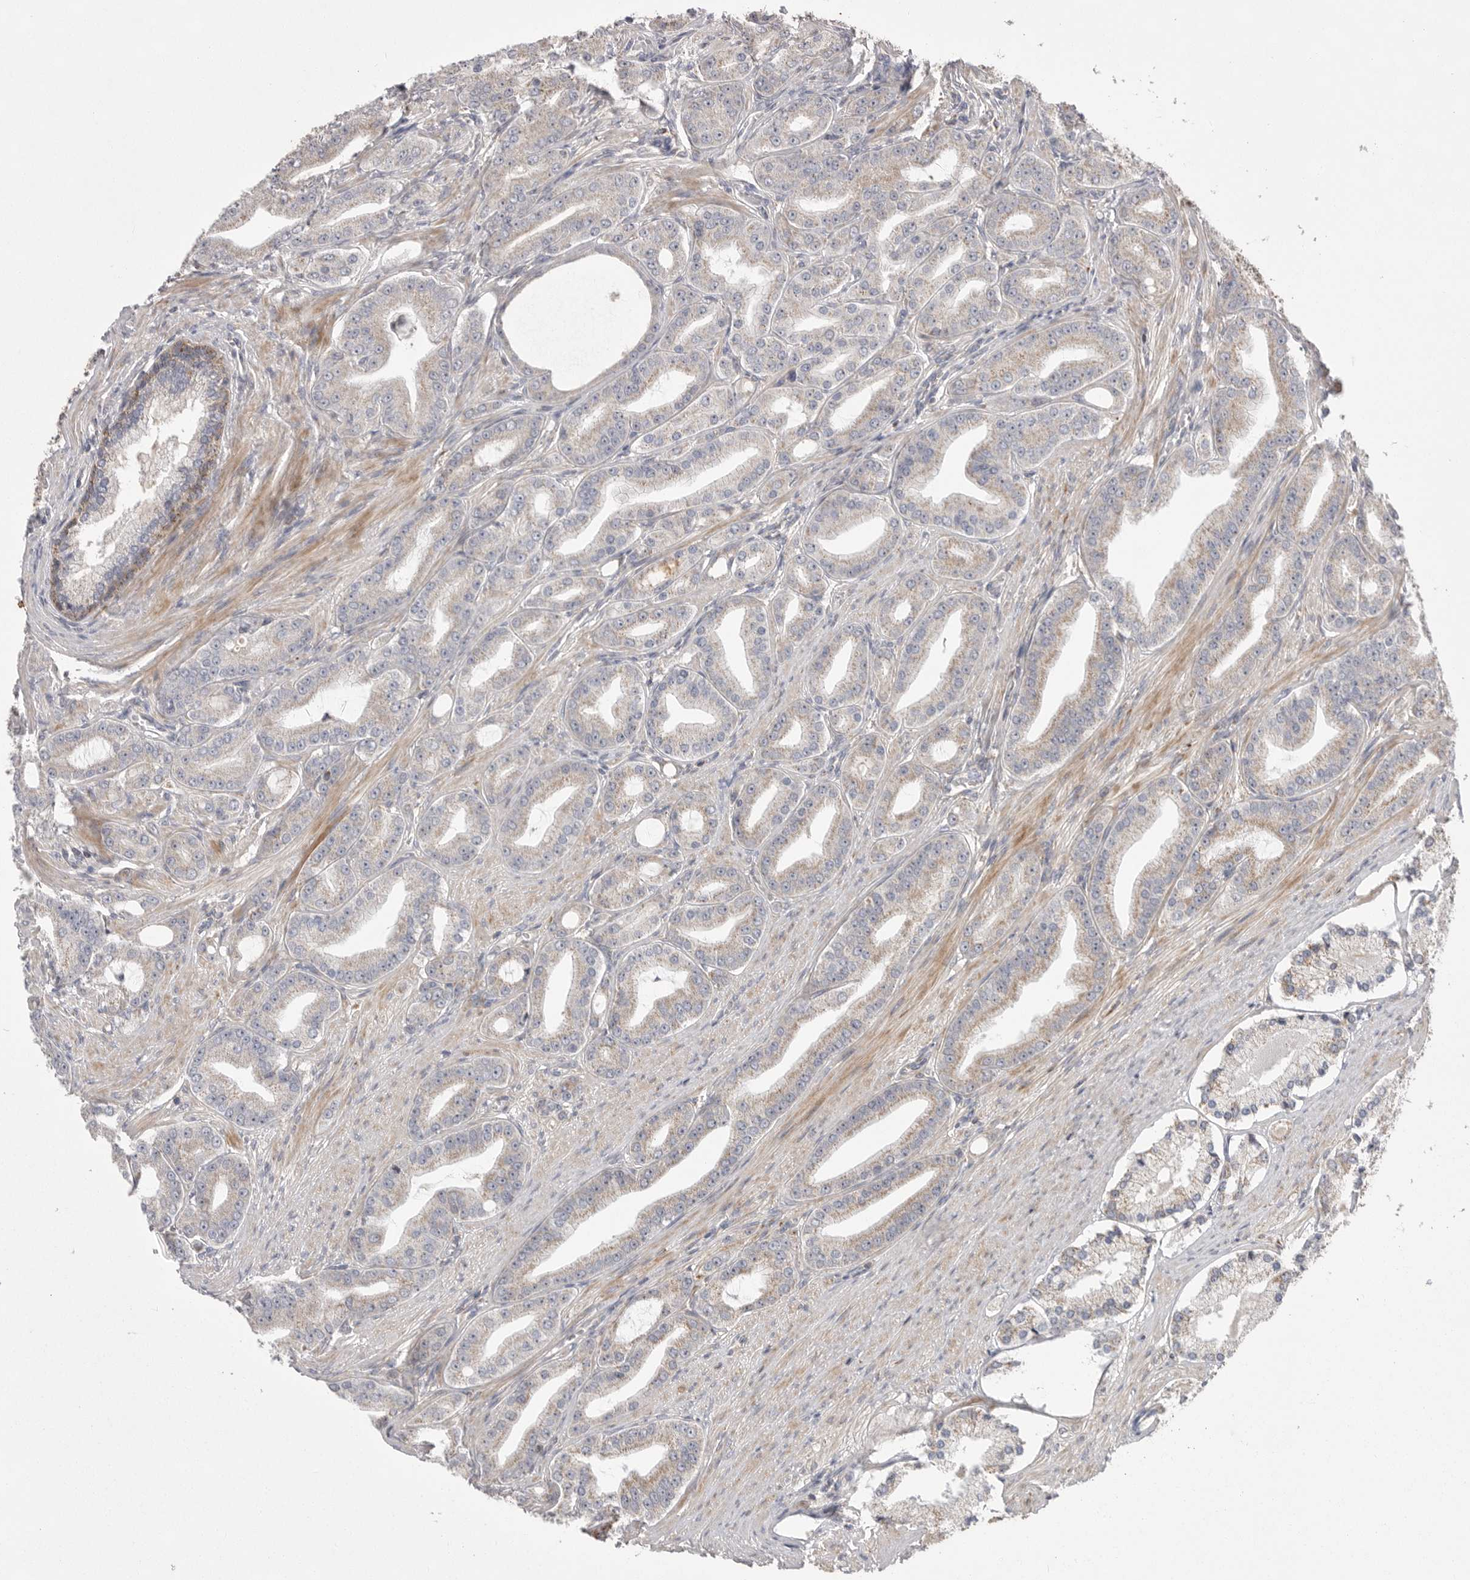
{"staining": {"intensity": "weak", "quantity": "<25%", "location": "cytoplasmic/membranous"}, "tissue": "prostate cancer", "cell_type": "Tumor cells", "image_type": "cancer", "snomed": [{"axis": "morphology", "description": "Adenocarcinoma, High grade"}, {"axis": "topography", "description": "Prostate"}], "caption": "A micrograph of prostate cancer (high-grade adenocarcinoma) stained for a protein shows no brown staining in tumor cells.", "gene": "KYAT3", "patient": {"sex": "male", "age": 60}}